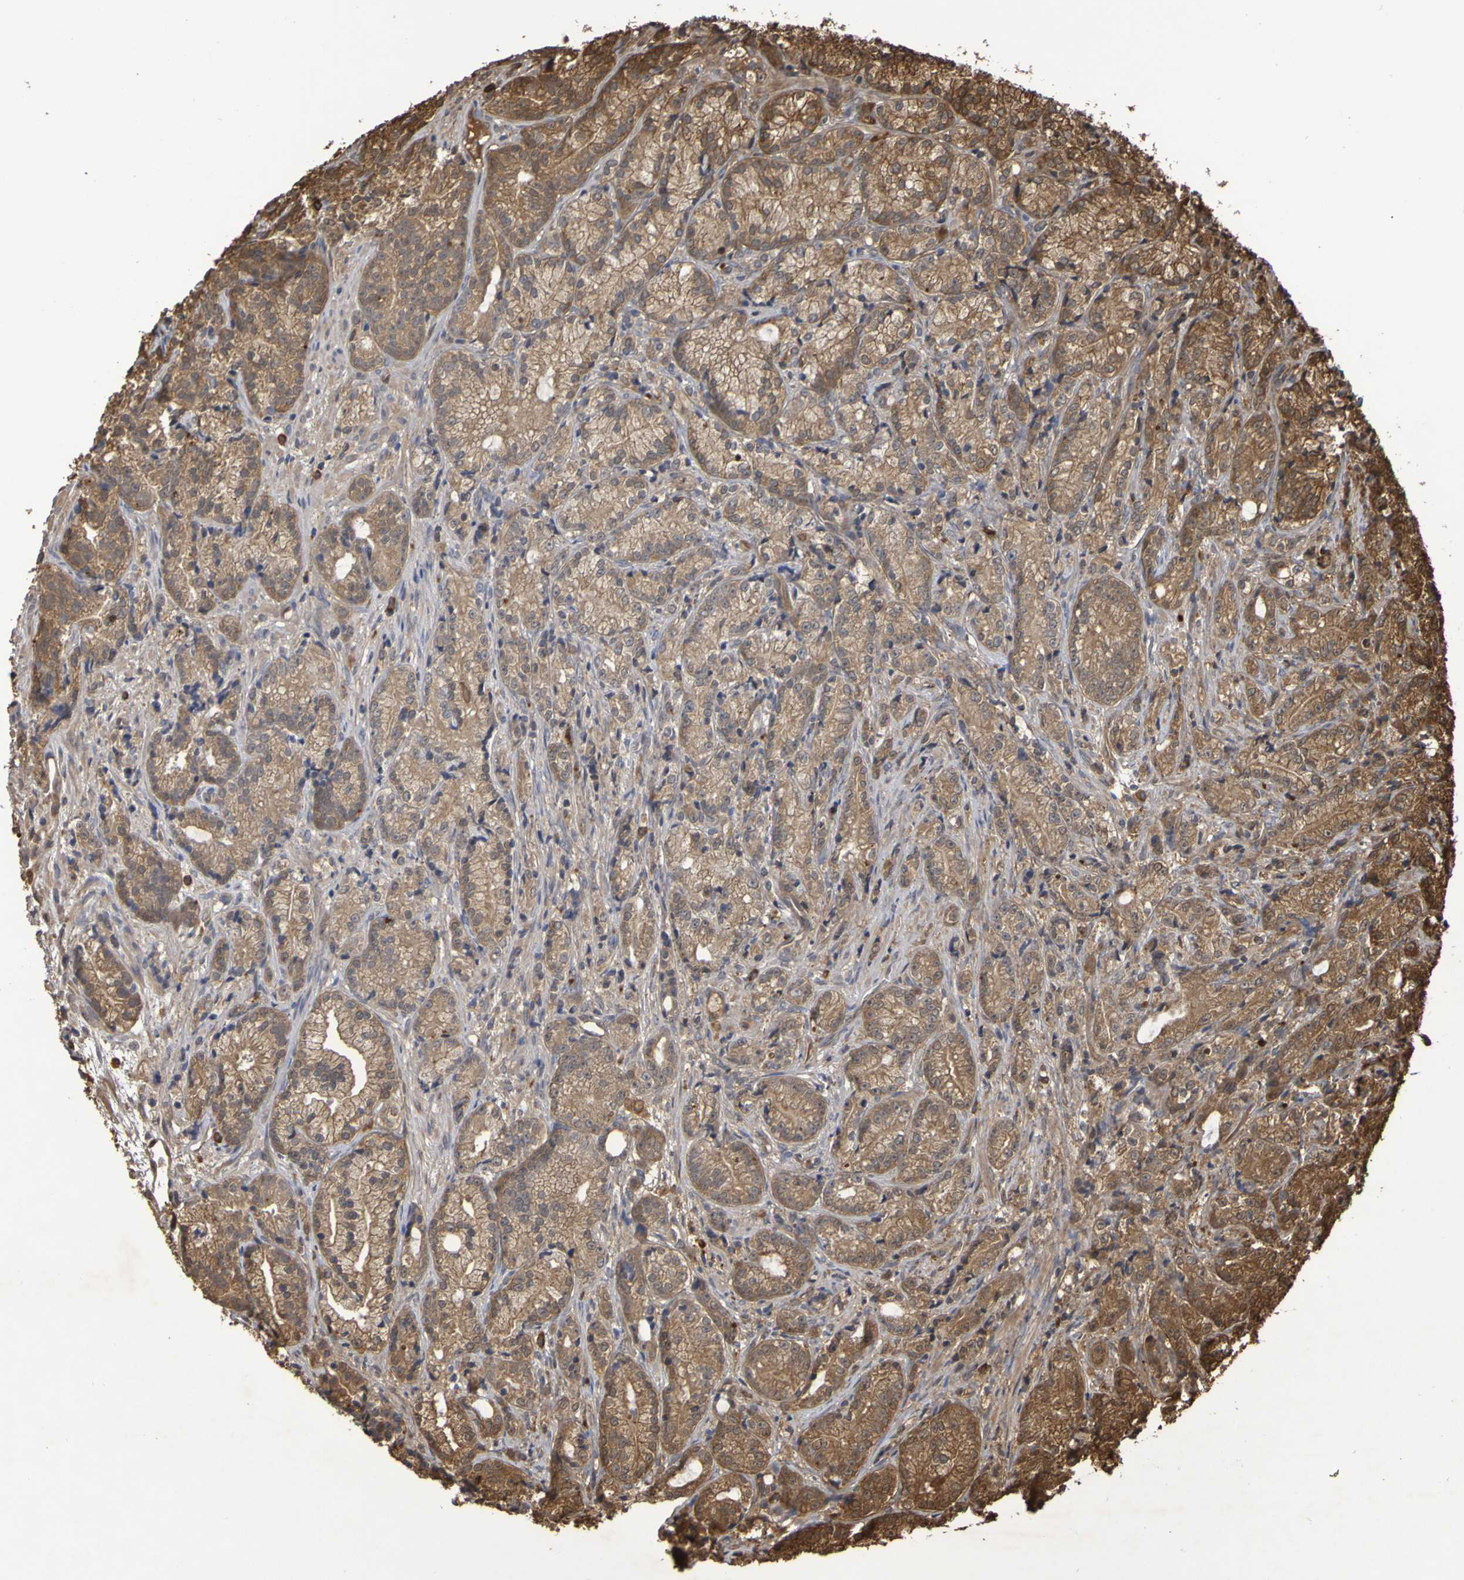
{"staining": {"intensity": "moderate", "quantity": ">75%", "location": "cytoplasmic/membranous"}, "tissue": "prostate cancer", "cell_type": "Tumor cells", "image_type": "cancer", "snomed": [{"axis": "morphology", "description": "Adenocarcinoma, Low grade"}, {"axis": "topography", "description": "Prostate"}], "caption": "Immunohistochemical staining of adenocarcinoma (low-grade) (prostate) displays medium levels of moderate cytoplasmic/membranous staining in approximately >75% of tumor cells.", "gene": "SERPINB6", "patient": {"sex": "male", "age": 89}}